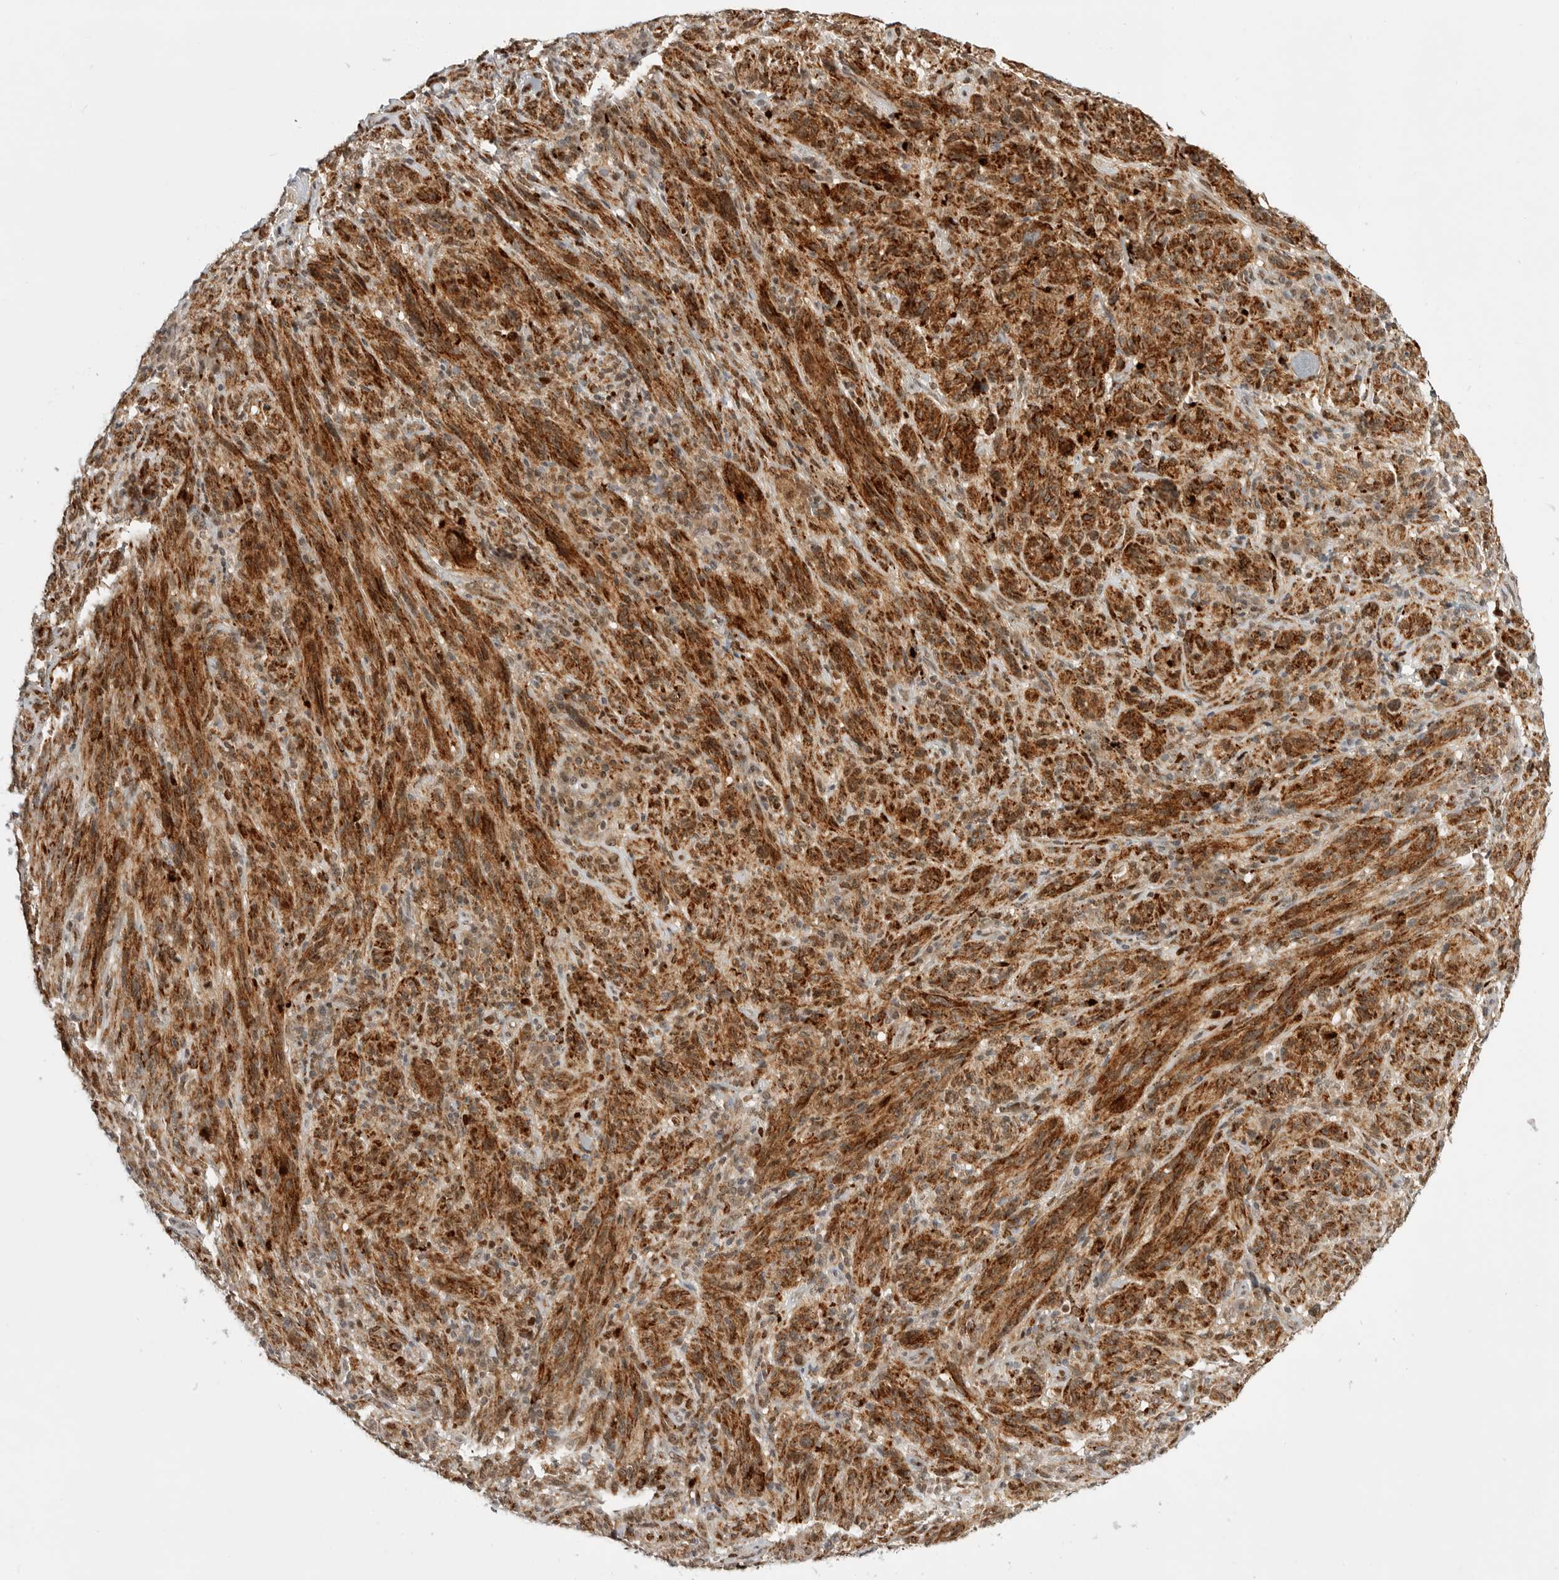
{"staining": {"intensity": "strong", "quantity": ">75%", "location": "cytoplasmic/membranous"}, "tissue": "melanoma", "cell_type": "Tumor cells", "image_type": "cancer", "snomed": [{"axis": "morphology", "description": "Malignant melanoma, NOS"}, {"axis": "topography", "description": "Skin of head"}], "caption": "This is an image of immunohistochemistry (IHC) staining of melanoma, which shows strong positivity in the cytoplasmic/membranous of tumor cells.", "gene": "CSNK1G3", "patient": {"sex": "male", "age": 96}}